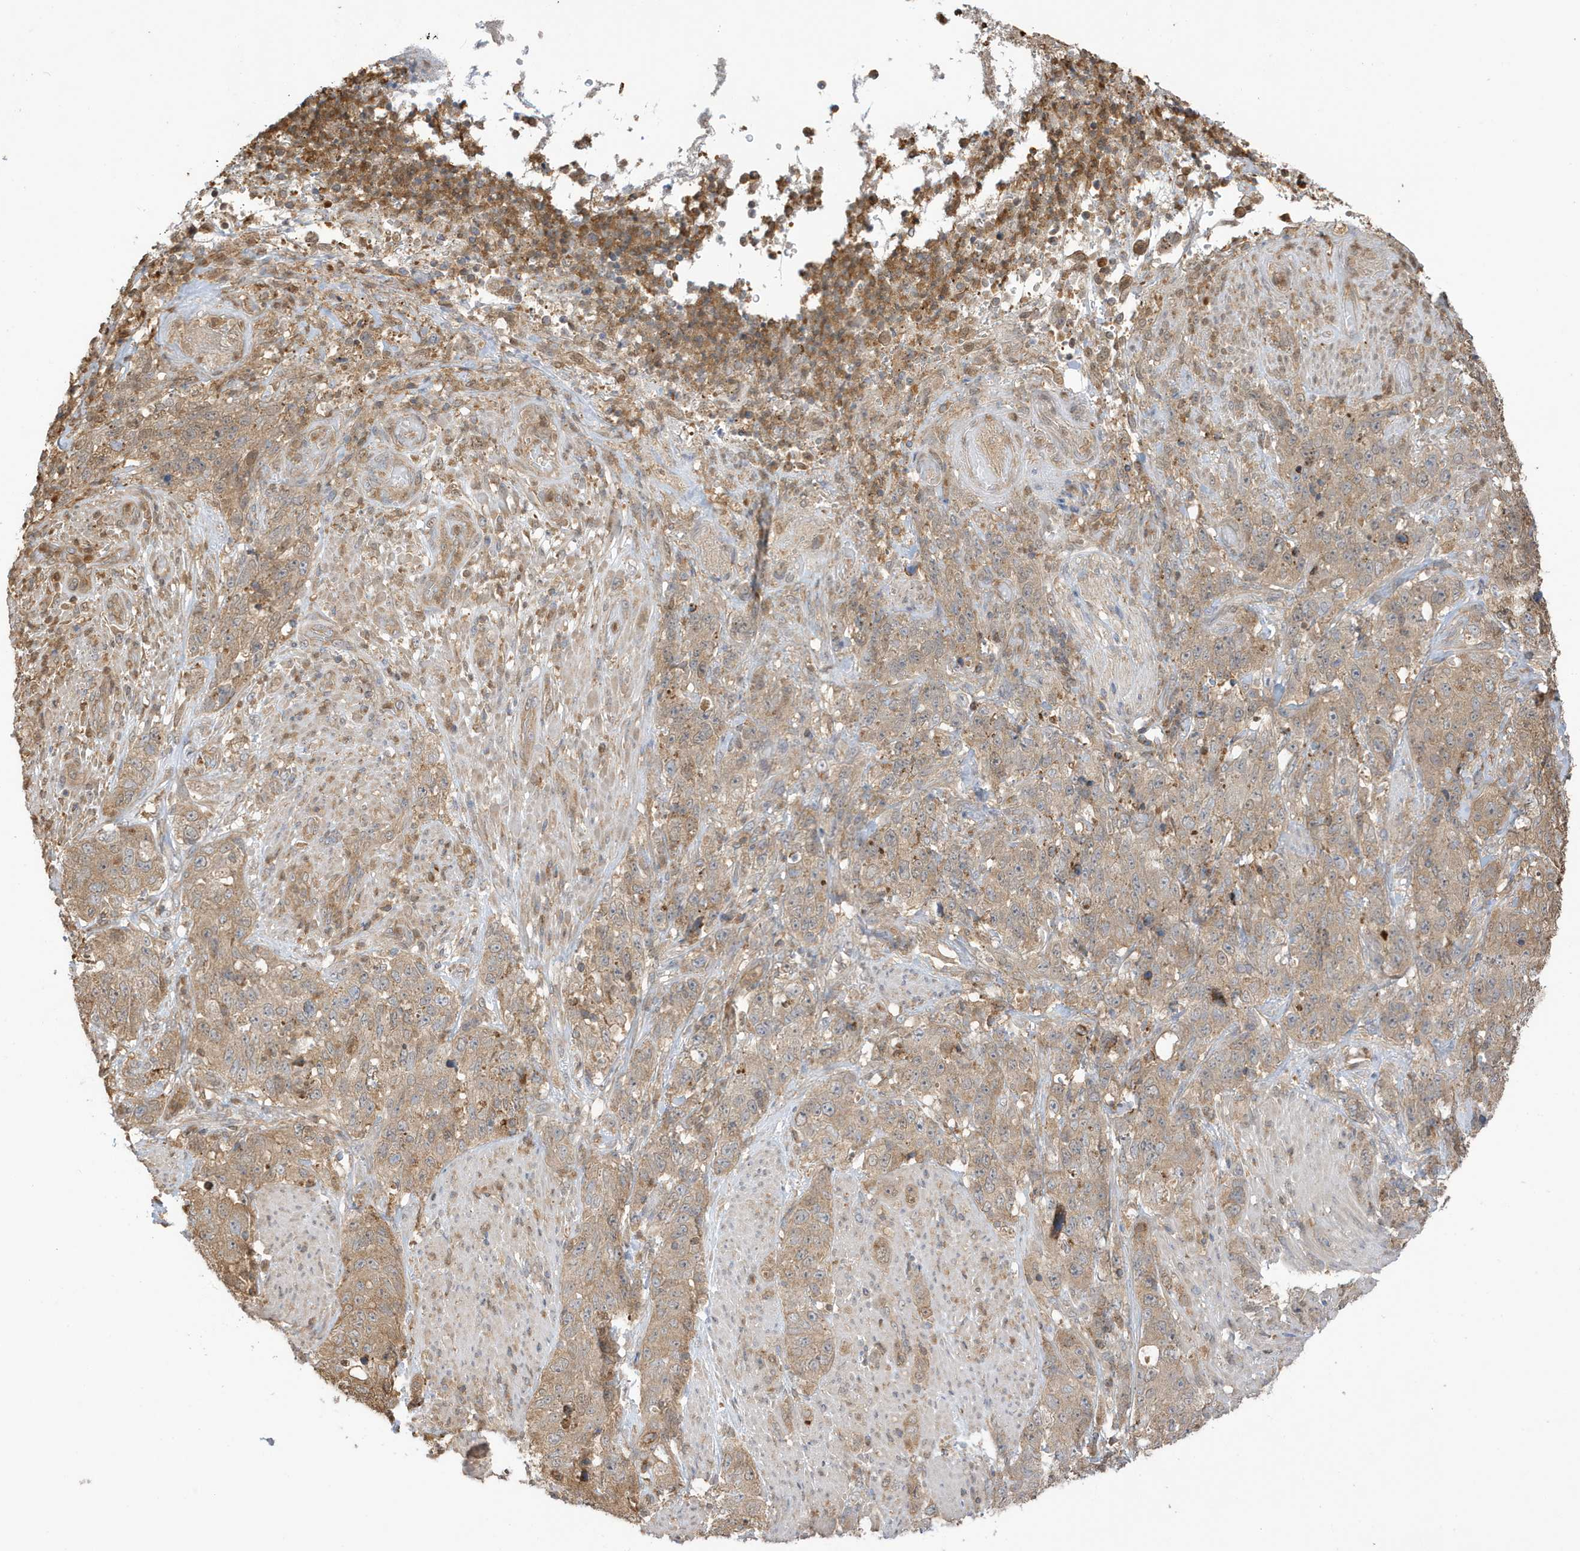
{"staining": {"intensity": "moderate", "quantity": "25%-75%", "location": "cytoplasmic/membranous"}, "tissue": "stomach cancer", "cell_type": "Tumor cells", "image_type": "cancer", "snomed": [{"axis": "morphology", "description": "Adenocarcinoma, NOS"}, {"axis": "topography", "description": "Stomach"}], "caption": "Tumor cells exhibit moderate cytoplasmic/membranous staining in approximately 25%-75% of cells in stomach cancer. The staining was performed using DAB (3,3'-diaminobenzidine) to visualize the protein expression in brown, while the nuclei were stained in blue with hematoxylin (Magnification: 20x).", "gene": "AZI2", "patient": {"sex": "male", "age": 48}}